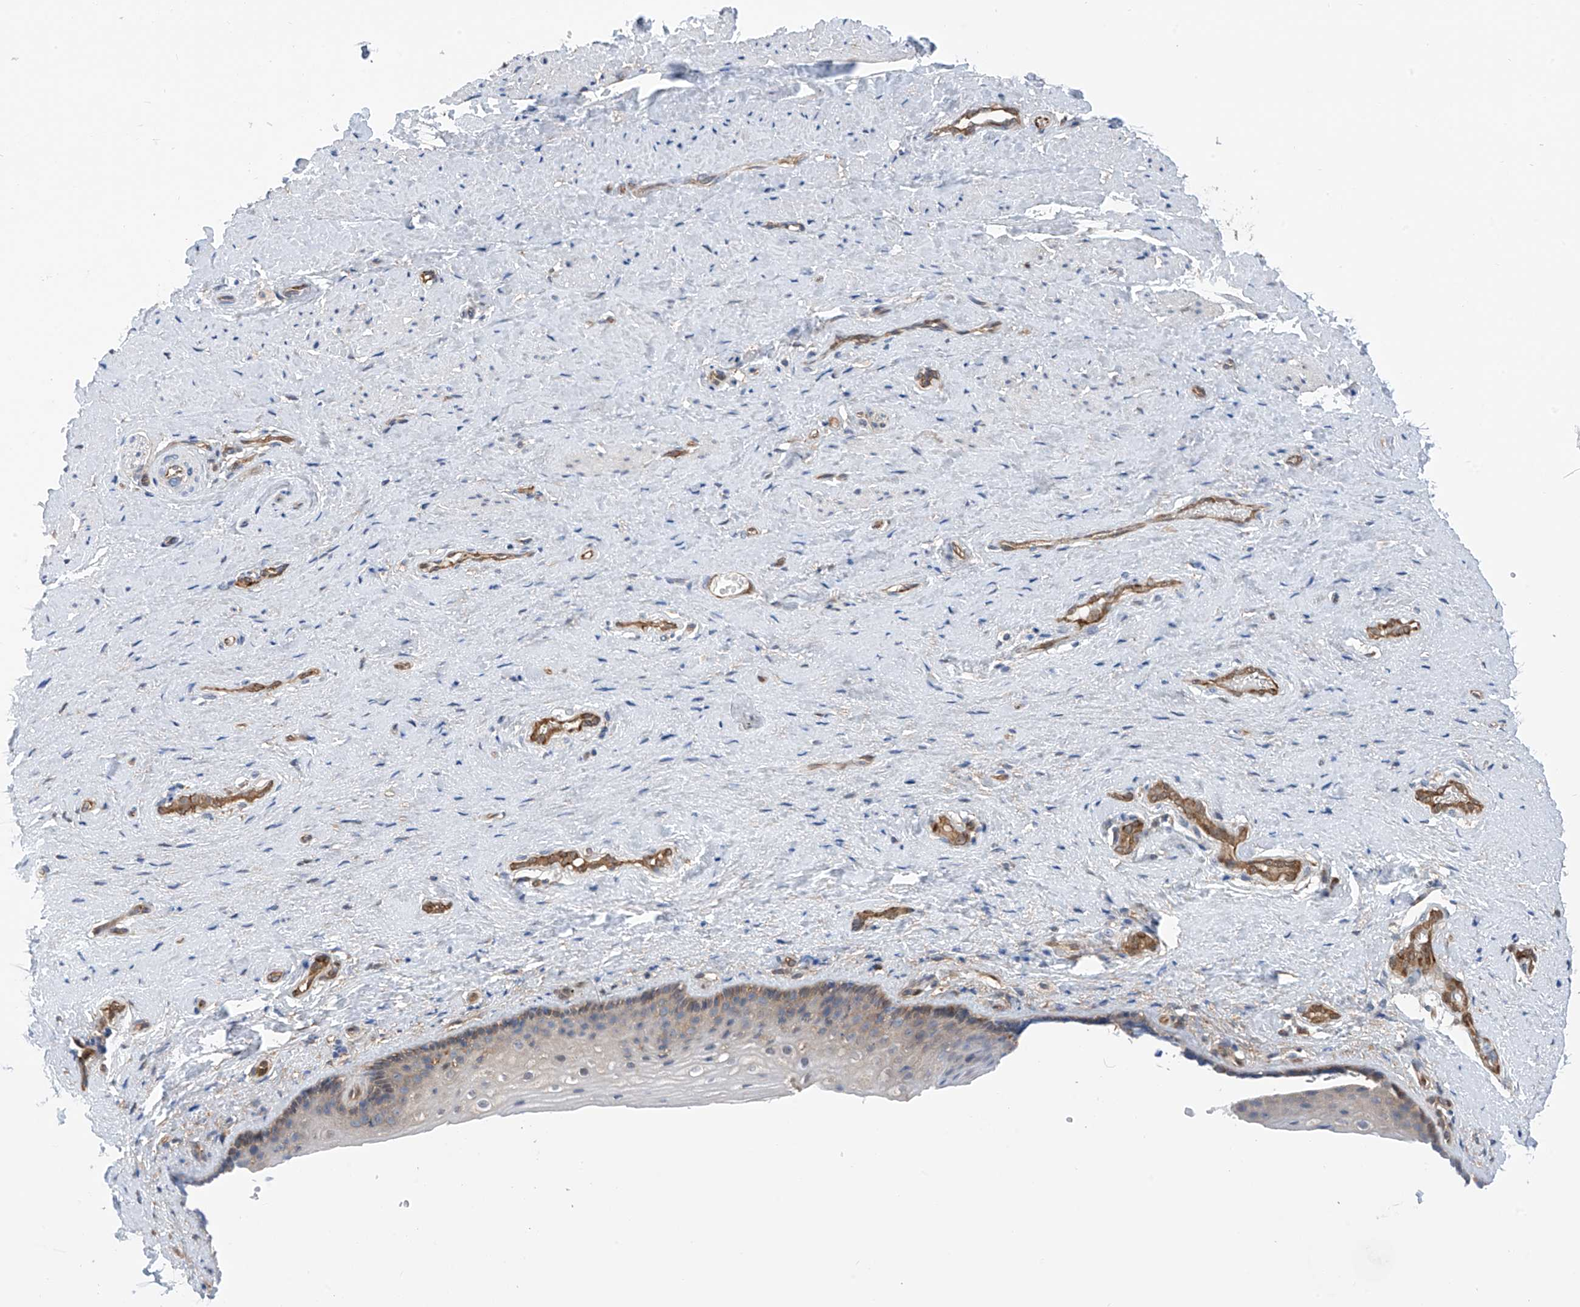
{"staining": {"intensity": "moderate", "quantity": "25%-75%", "location": "cytoplasmic/membranous"}, "tissue": "vagina", "cell_type": "Squamous epithelial cells", "image_type": "normal", "snomed": [{"axis": "morphology", "description": "Normal tissue, NOS"}, {"axis": "topography", "description": "Vagina"}], "caption": "Approximately 25%-75% of squamous epithelial cells in unremarkable vagina display moderate cytoplasmic/membranous protein expression as visualized by brown immunohistochemical staining.", "gene": "CHPF", "patient": {"sex": "female", "age": 46}}